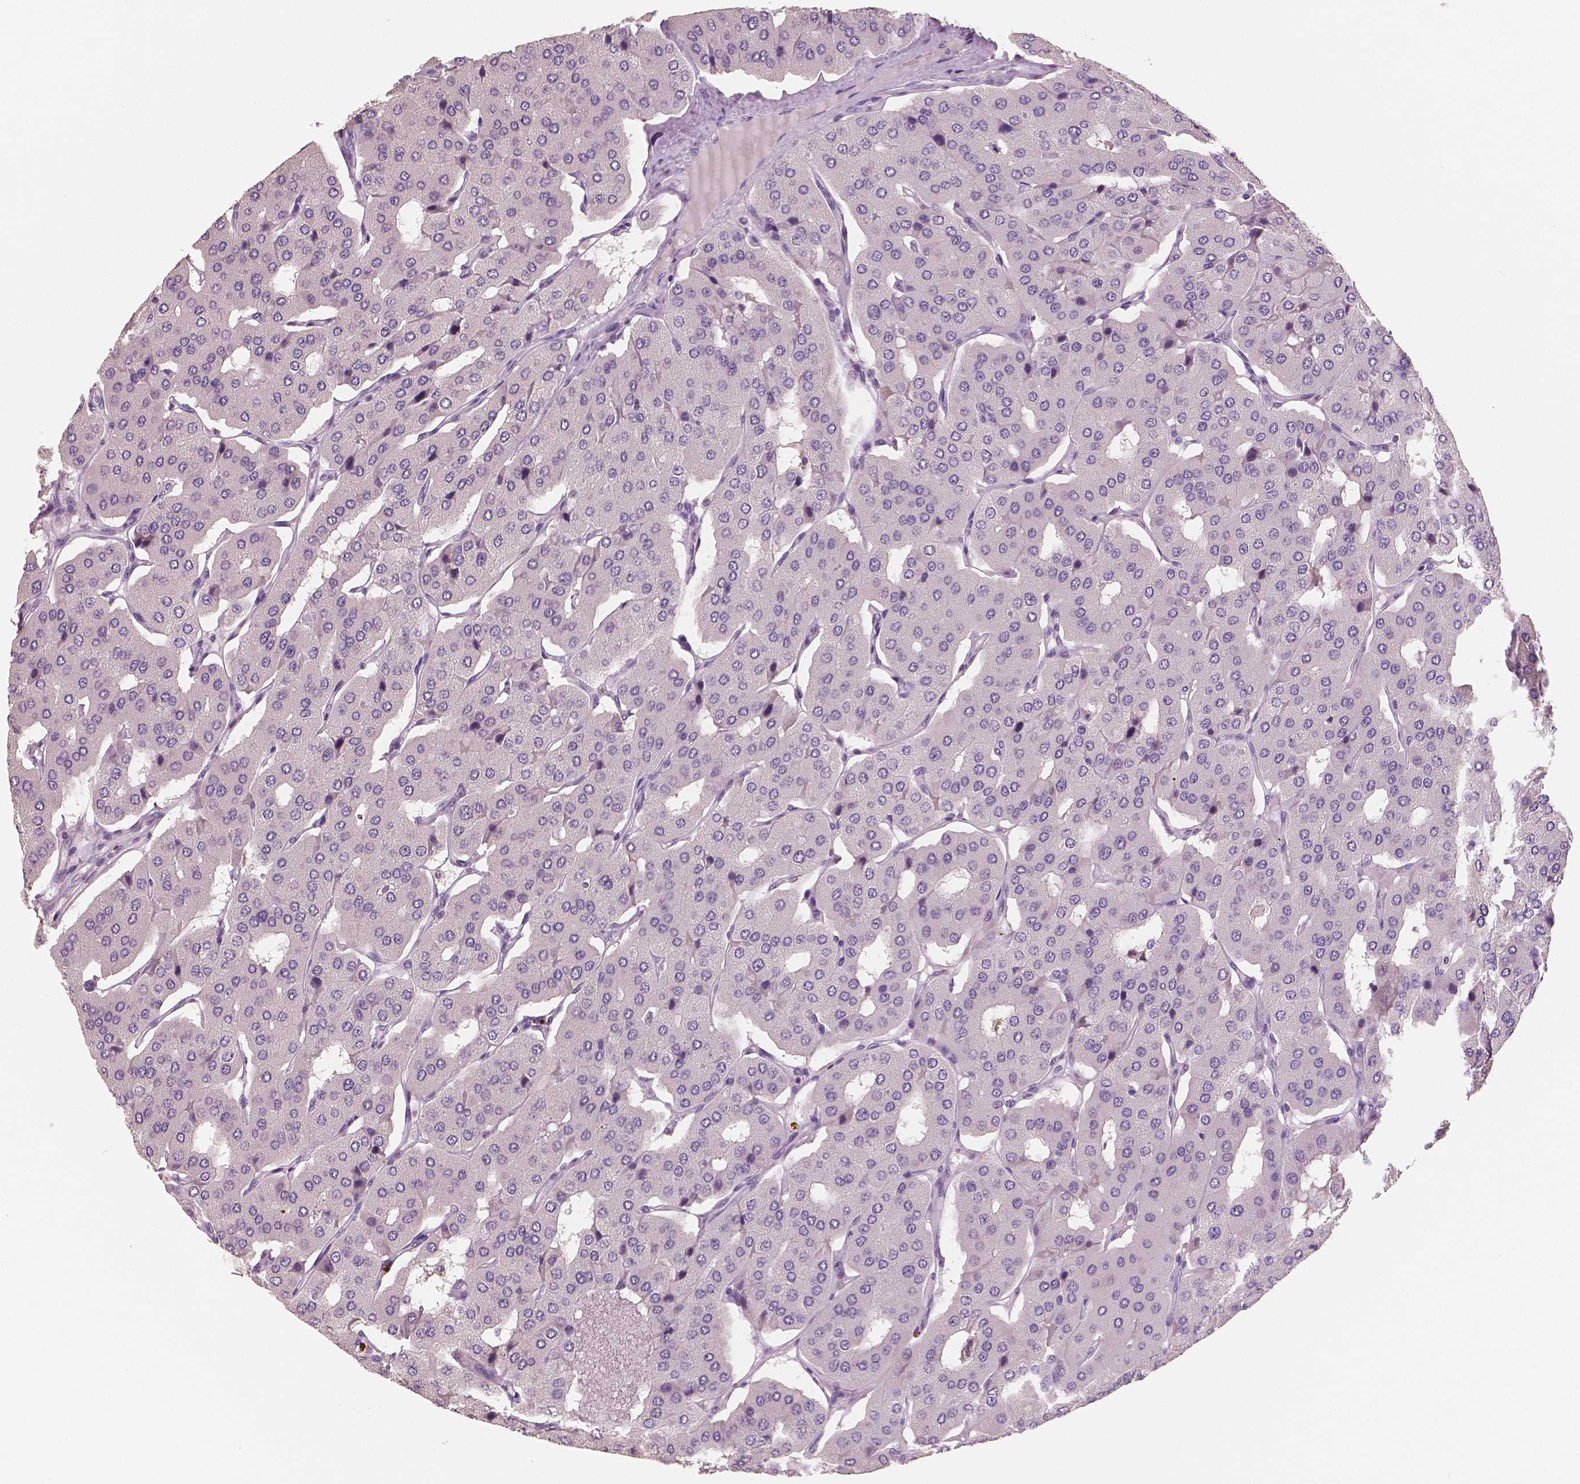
{"staining": {"intensity": "negative", "quantity": "none", "location": "none"}, "tissue": "parathyroid gland", "cell_type": "Glandular cells", "image_type": "normal", "snomed": [{"axis": "morphology", "description": "Normal tissue, NOS"}, {"axis": "morphology", "description": "Adenoma, NOS"}, {"axis": "topography", "description": "Parathyroid gland"}], "caption": "Normal parathyroid gland was stained to show a protein in brown. There is no significant expression in glandular cells. (DAB immunohistochemistry, high magnification).", "gene": "NECAB1", "patient": {"sex": "female", "age": 86}}